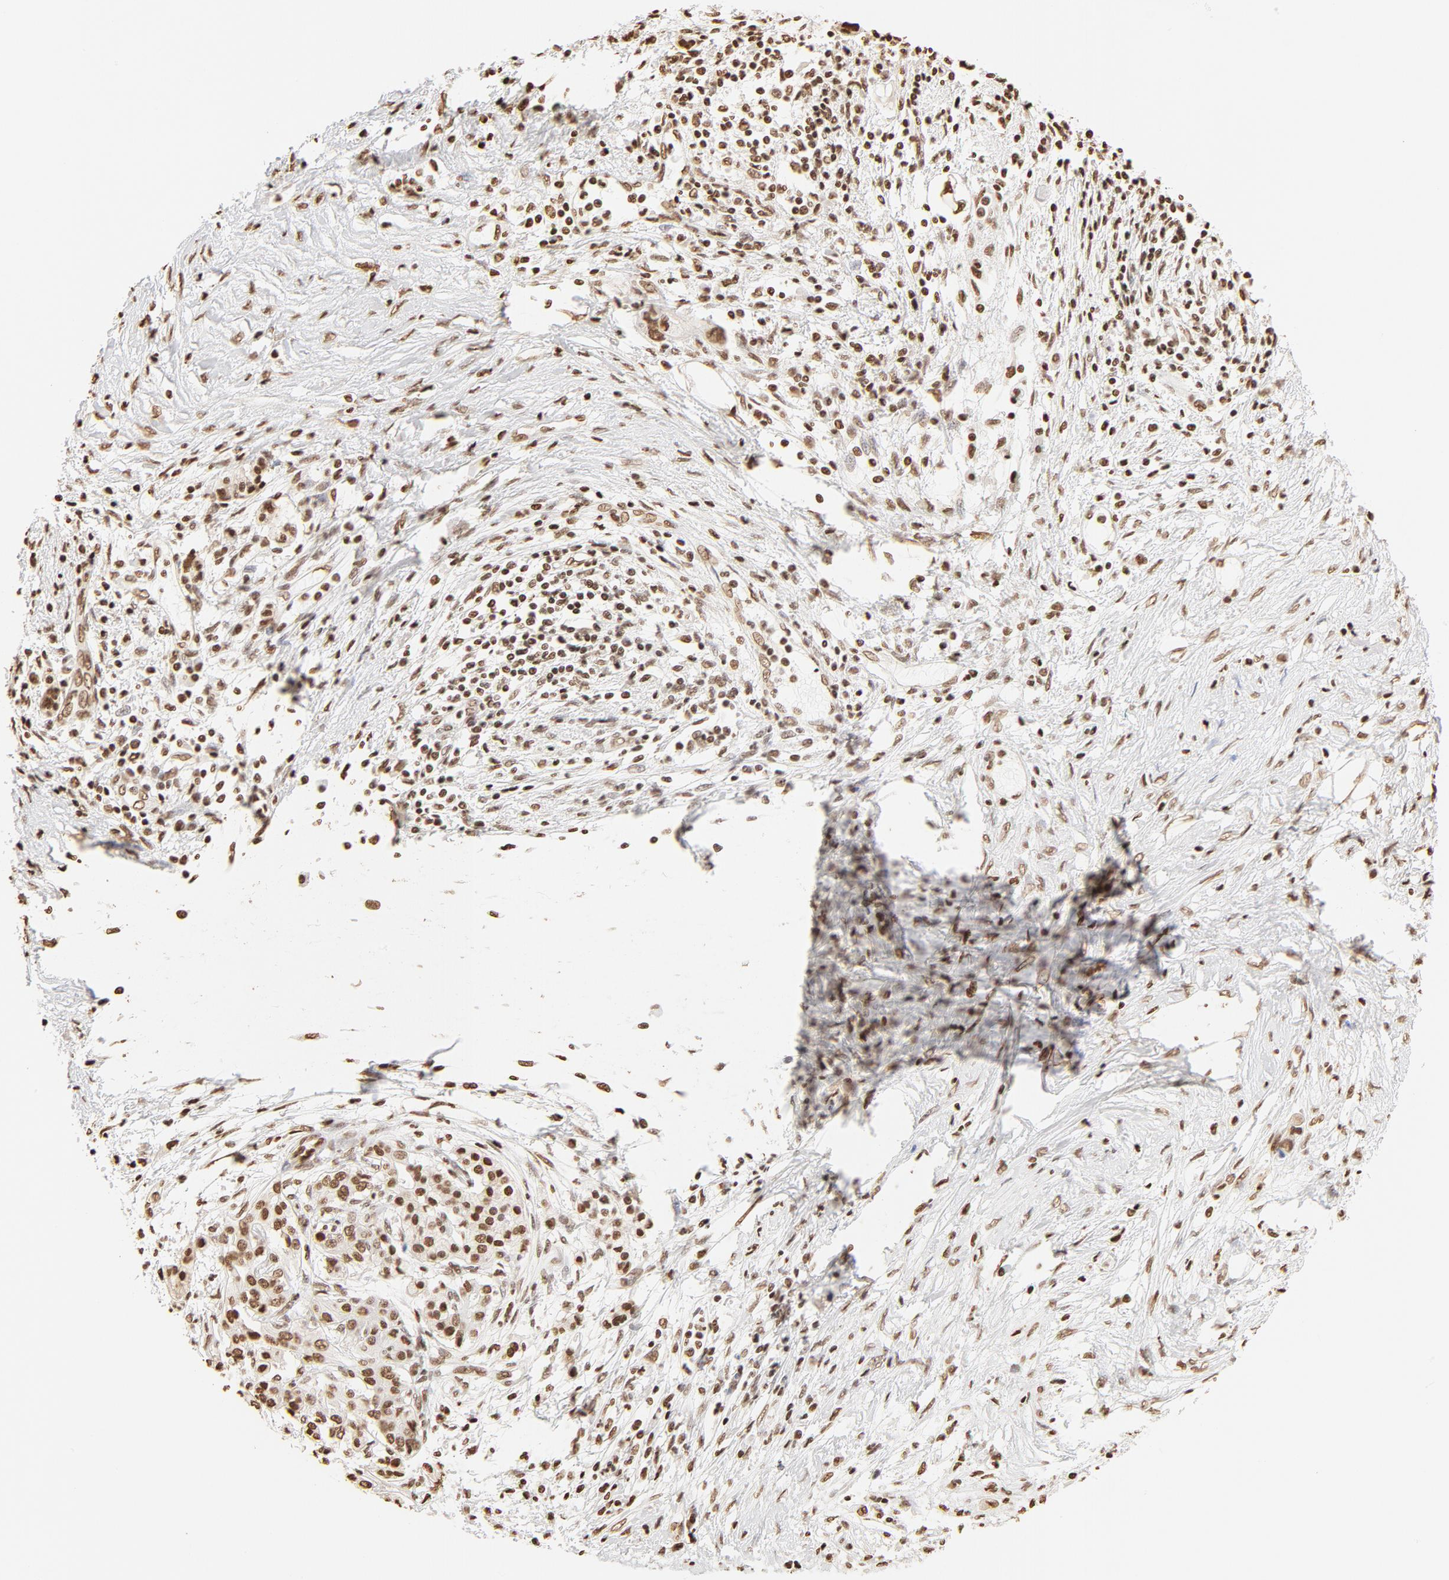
{"staining": {"intensity": "strong", "quantity": ">75%", "location": "cytoplasmic/membranous,nuclear"}, "tissue": "pancreatic cancer", "cell_type": "Tumor cells", "image_type": "cancer", "snomed": [{"axis": "morphology", "description": "Adenocarcinoma, NOS"}, {"axis": "topography", "description": "Pancreas"}], "caption": "Pancreatic cancer (adenocarcinoma) stained with a brown dye reveals strong cytoplasmic/membranous and nuclear positive expression in approximately >75% of tumor cells.", "gene": "ZNF540", "patient": {"sex": "female", "age": 59}}